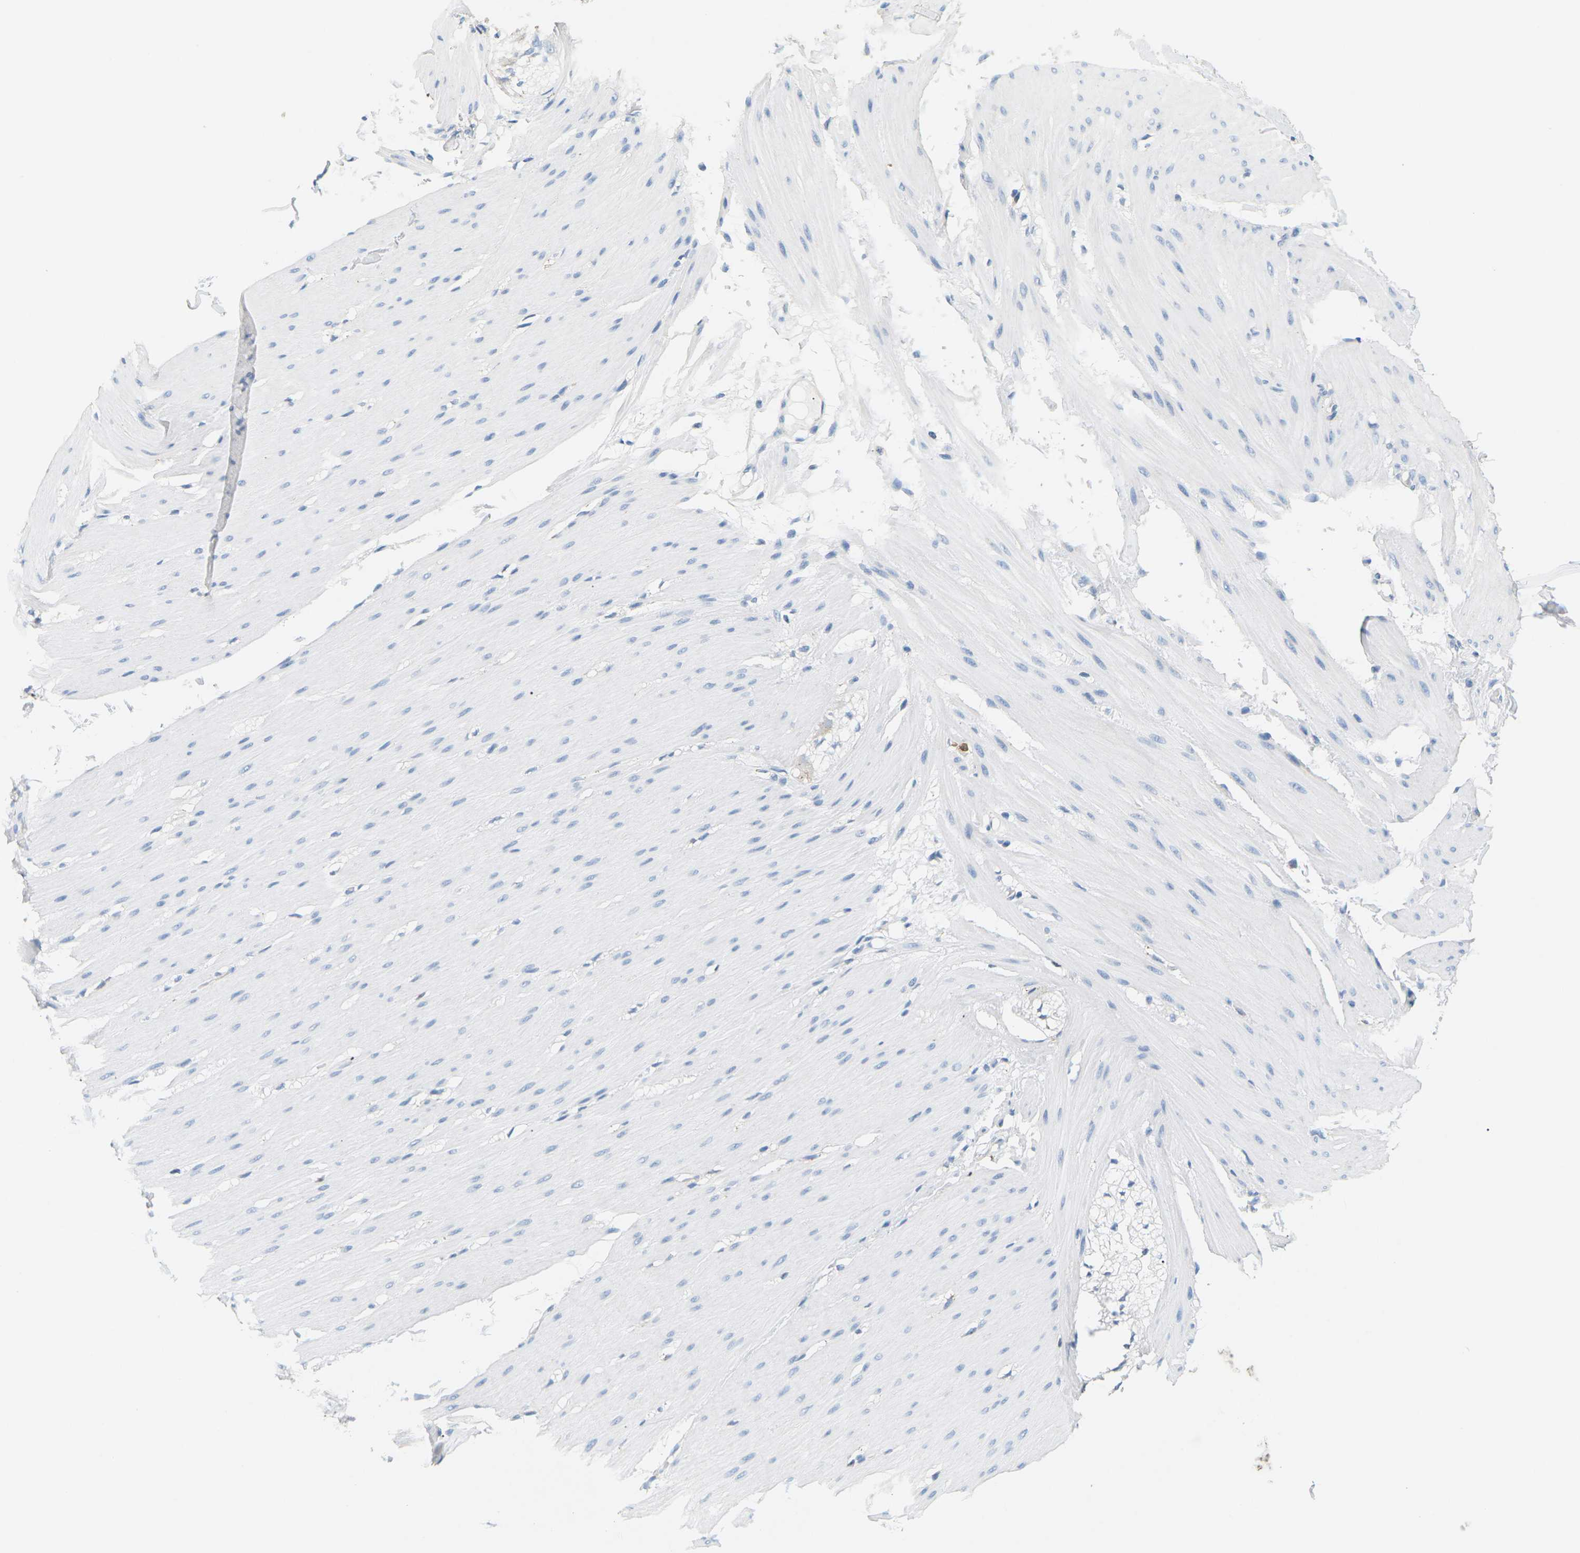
{"staining": {"intensity": "negative", "quantity": "none", "location": "none"}, "tissue": "smooth muscle", "cell_type": "Smooth muscle cells", "image_type": "normal", "snomed": [{"axis": "morphology", "description": "Normal tissue, NOS"}, {"axis": "topography", "description": "Smooth muscle"}, {"axis": "topography", "description": "Colon"}], "caption": "Immunohistochemical staining of unremarkable smooth muscle displays no significant expression in smooth muscle cells.", "gene": "ADM", "patient": {"sex": "male", "age": 67}}